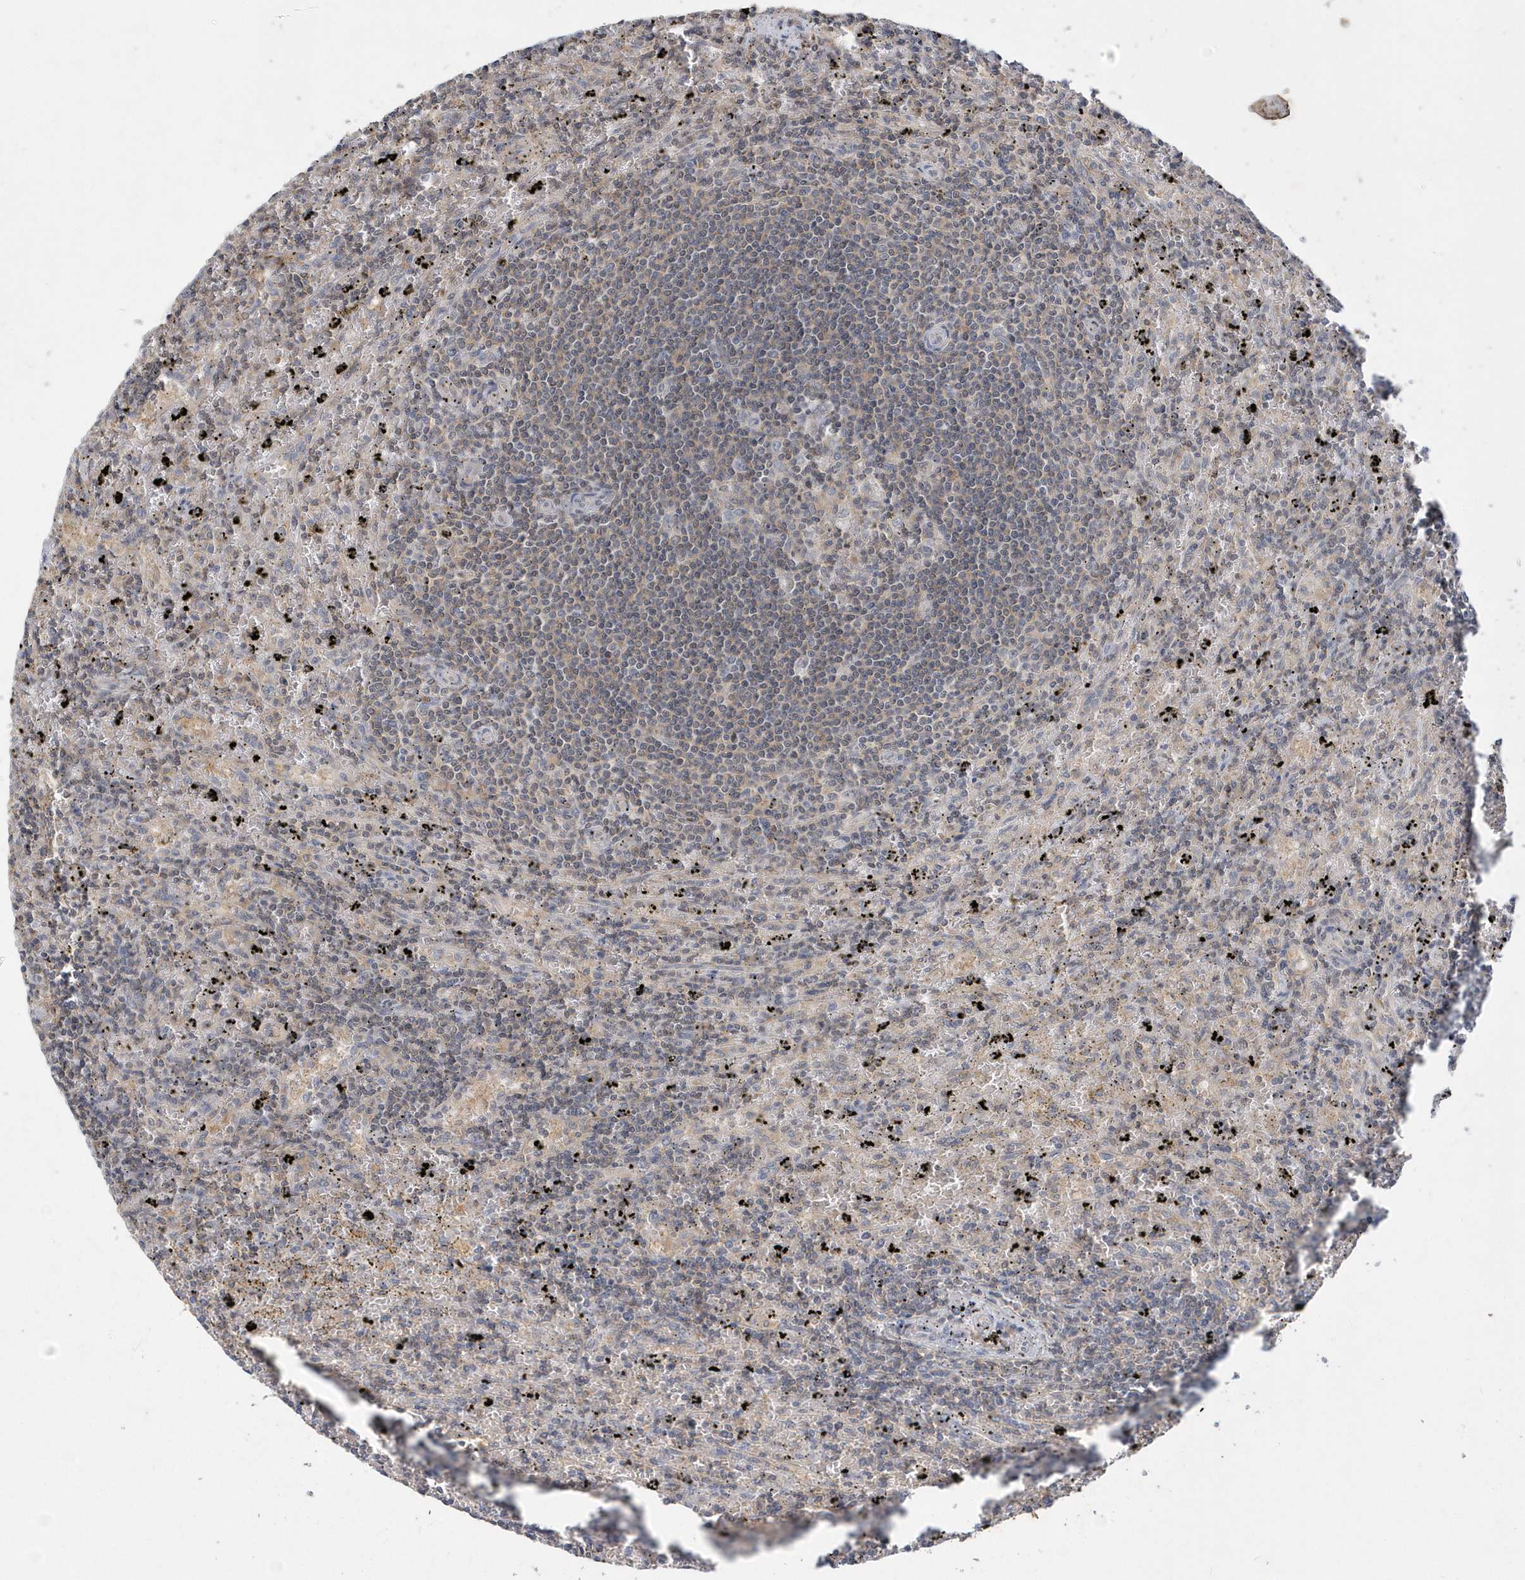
{"staining": {"intensity": "weak", "quantity": "<25%", "location": "cytoplasmic/membranous"}, "tissue": "lymphoma", "cell_type": "Tumor cells", "image_type": "cancer", "snomed": [{"axis": "morphology", "description": "Malignant lymphoma, non-Hodgkin's type, Low grade"}, {"axis": "topography", "description": "Spleen"}], "caption": "Micrograph shows no significant protein staining in tumor cells of low-grade malignant lymphoma, non-Hodgkin's type.", "gene": "AKR7A2", "patient": {"sex": "male", "age": 76}}